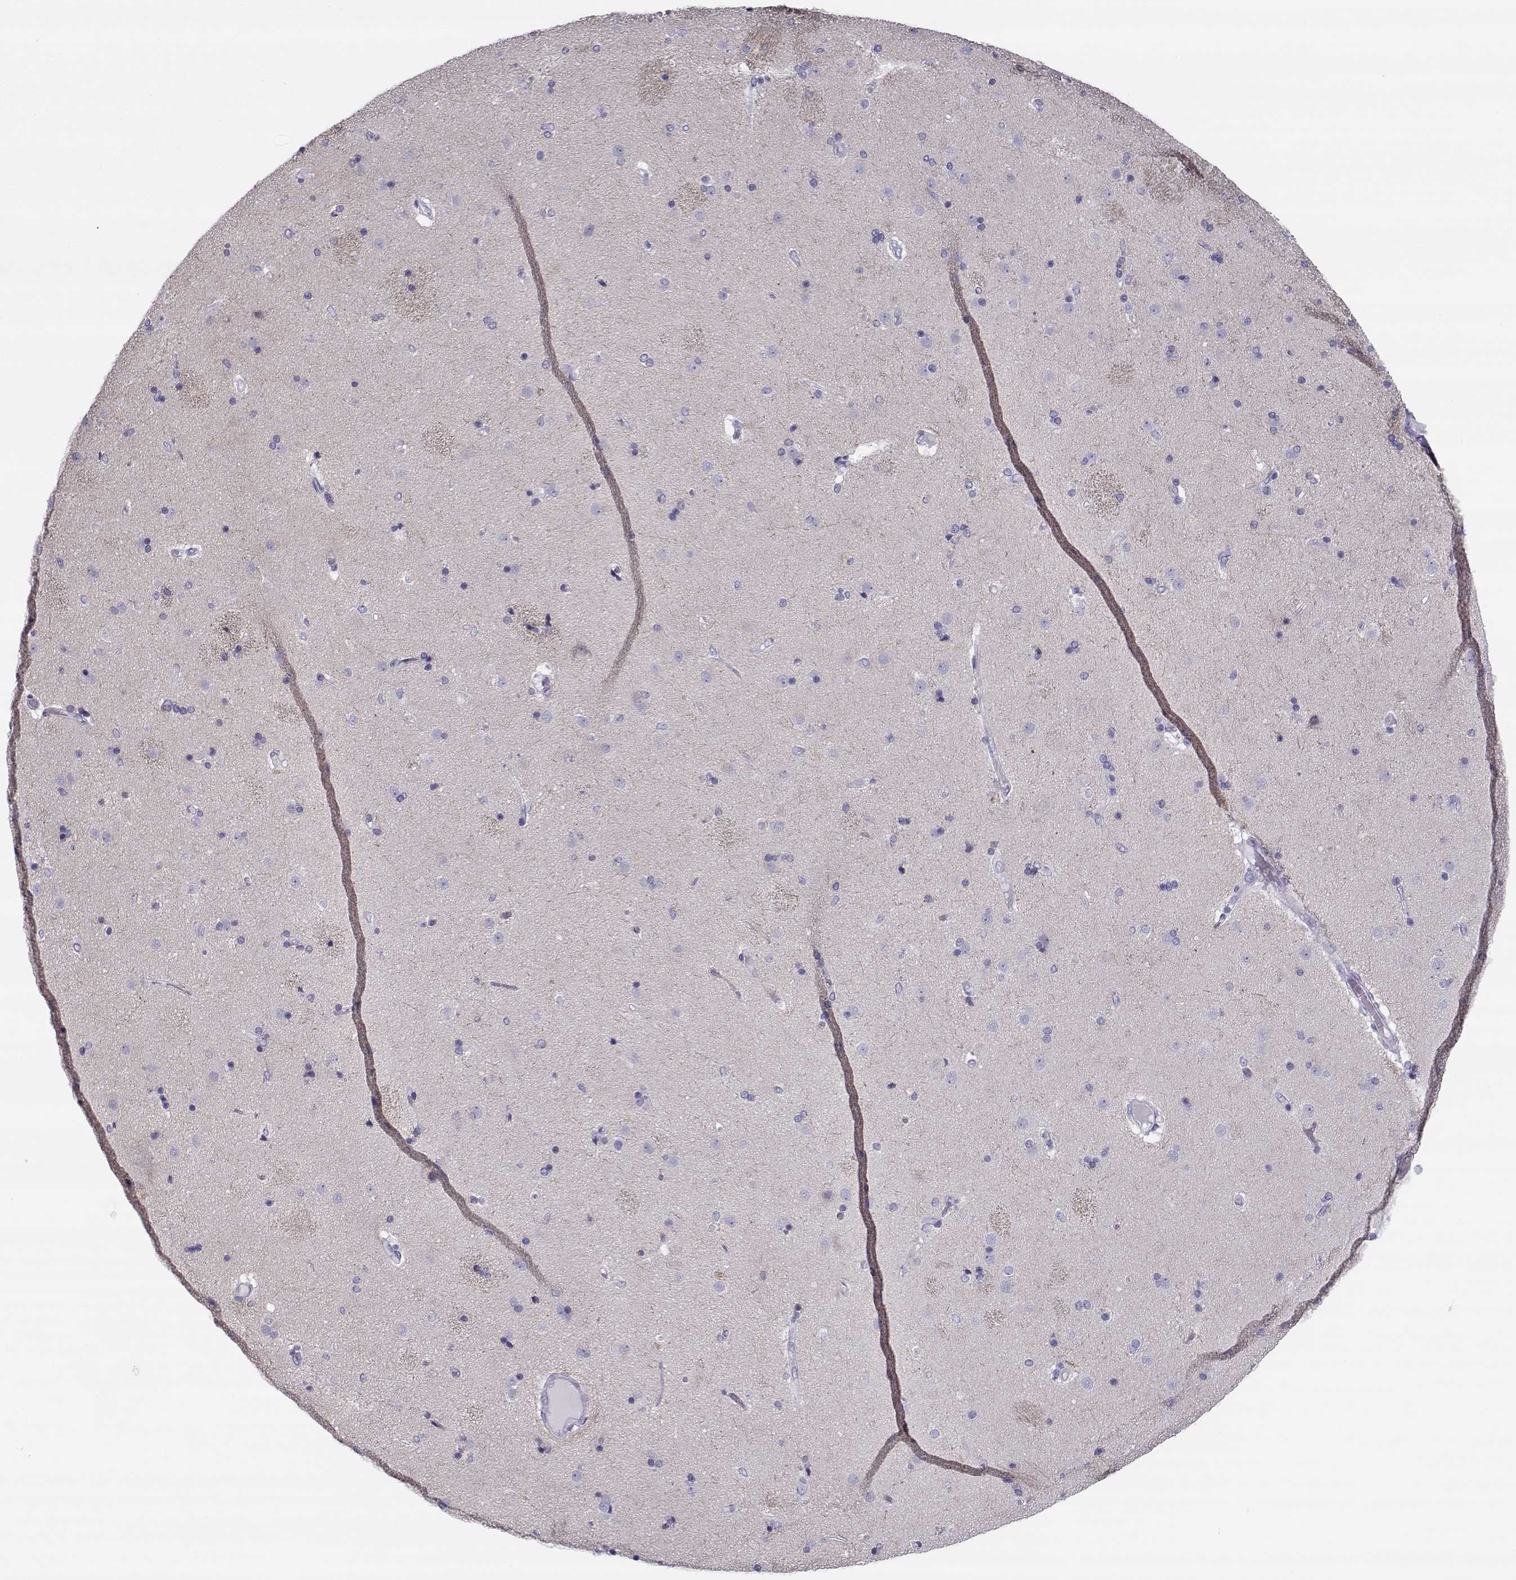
{"staining": {"intensity": "negative", "quantity": "none", "location": "none"}, "tissue": "caudate", "cell_type": "Glial cells", "image_type": "normal", "snomed": [{"axis": "morphology", "description": "Normal tissue, NOS"}, {"axis": "topography", "description": "Lateral ventricle wall"}], "caption": "This is a photomicrograph of immunohistochemistry staining of unremarkable caudate, which shows no expression in glial cells. (DAB (3,3'-diaminobenzidine) immunohistochemistry visualized using brightfield microscopy, high magnification).", "gene": "CREB3L3", "patient": {"sex": "female", "age": 71}}